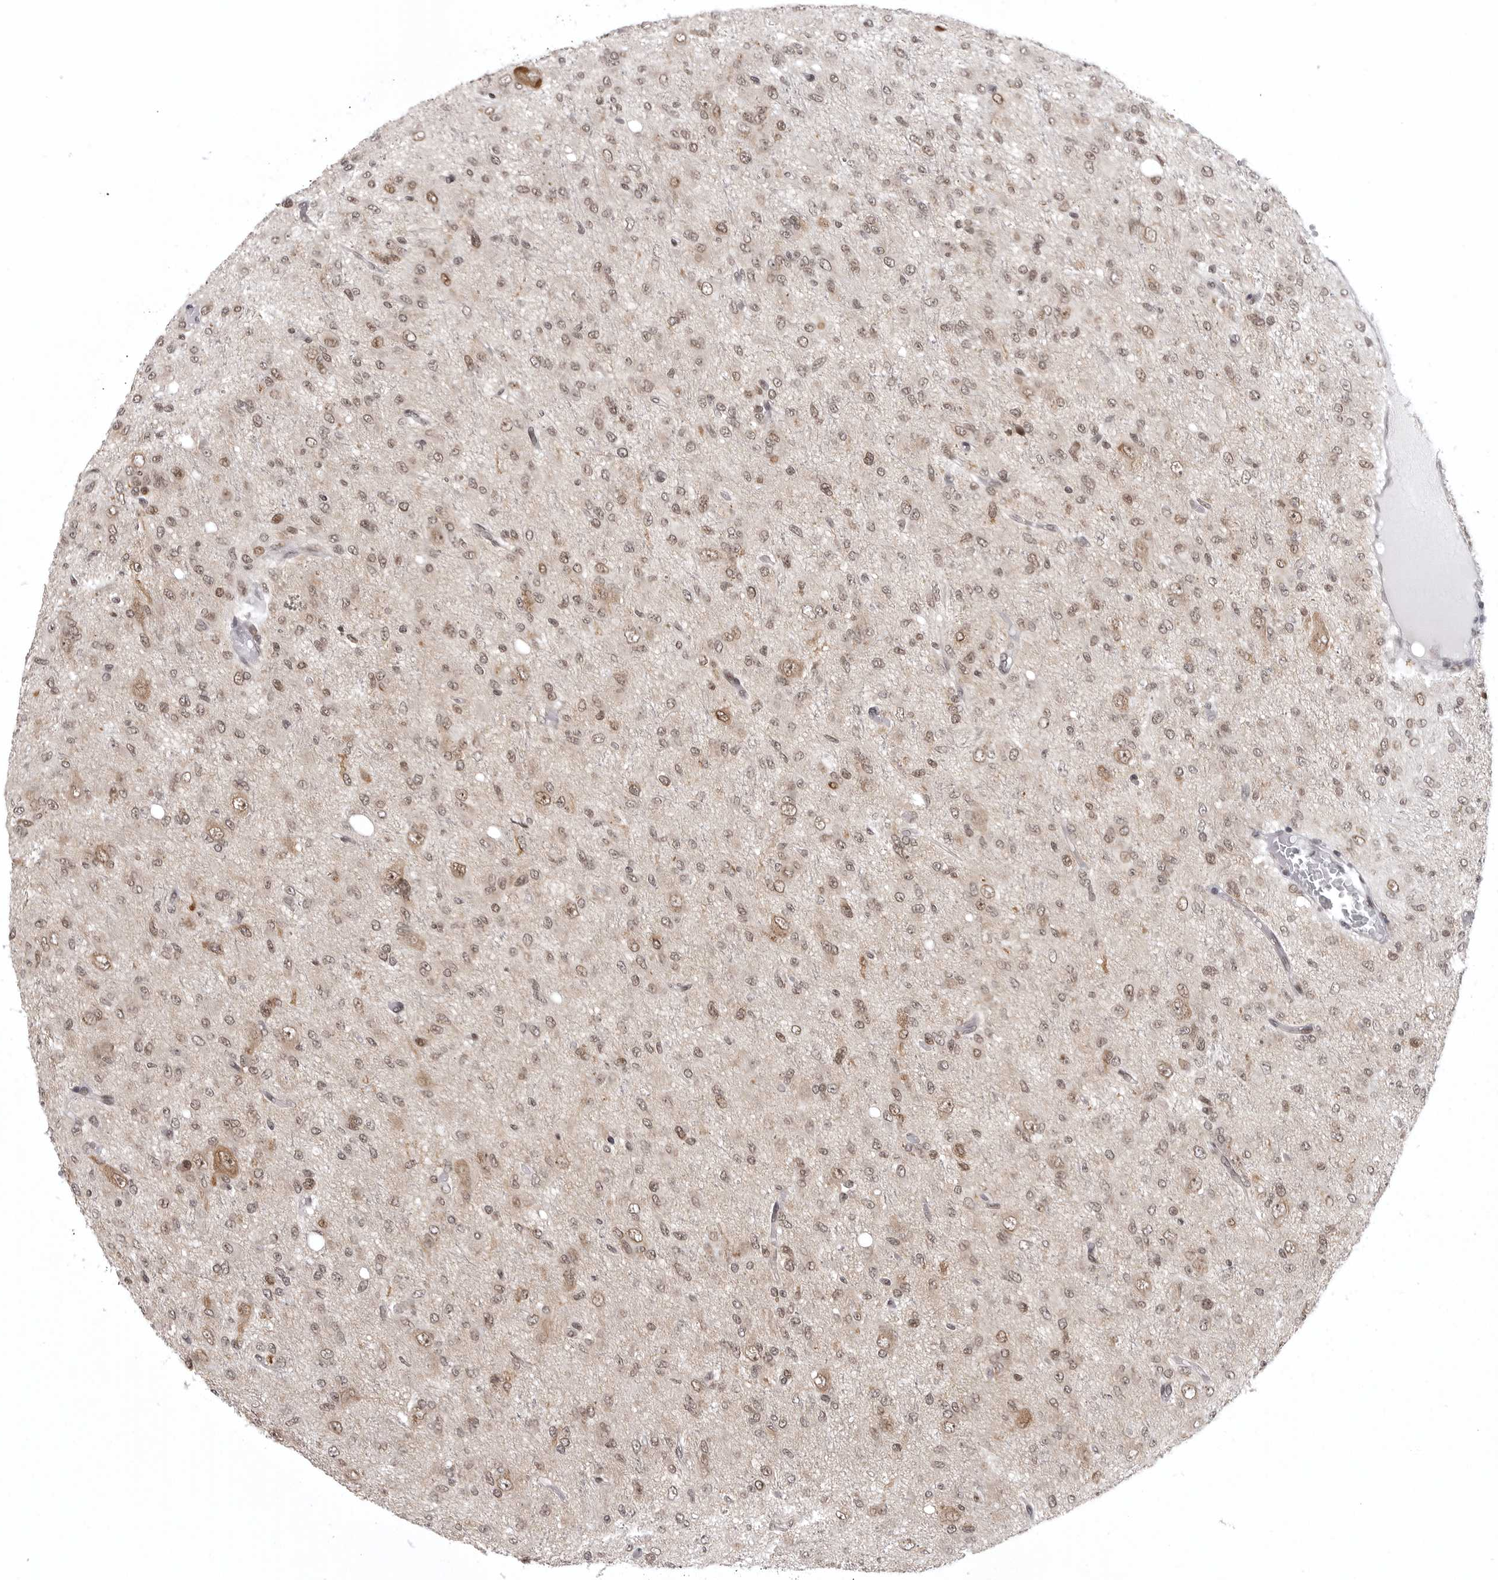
{"staining": {"intensity": "moderate", "quantity": ">75%", "location": "nuclear"}, "tissue": "glioma", "cell_type": "Tumor cells", "image_type": "cancer", "snomed": [{"axis": "morphology", "description": "Glioma, malignant, High grade"}, {"axis": "topography", "description": "Brain"}], "caption": "This photomicrograph demonstrates immunohistochemistry staining of high-grade glioma (malignant), with medium moderate nuclear positivity in about >75% of tumor cells.", "gene": "PRDM10", "patient": {"sex": "female", "age": 59}}